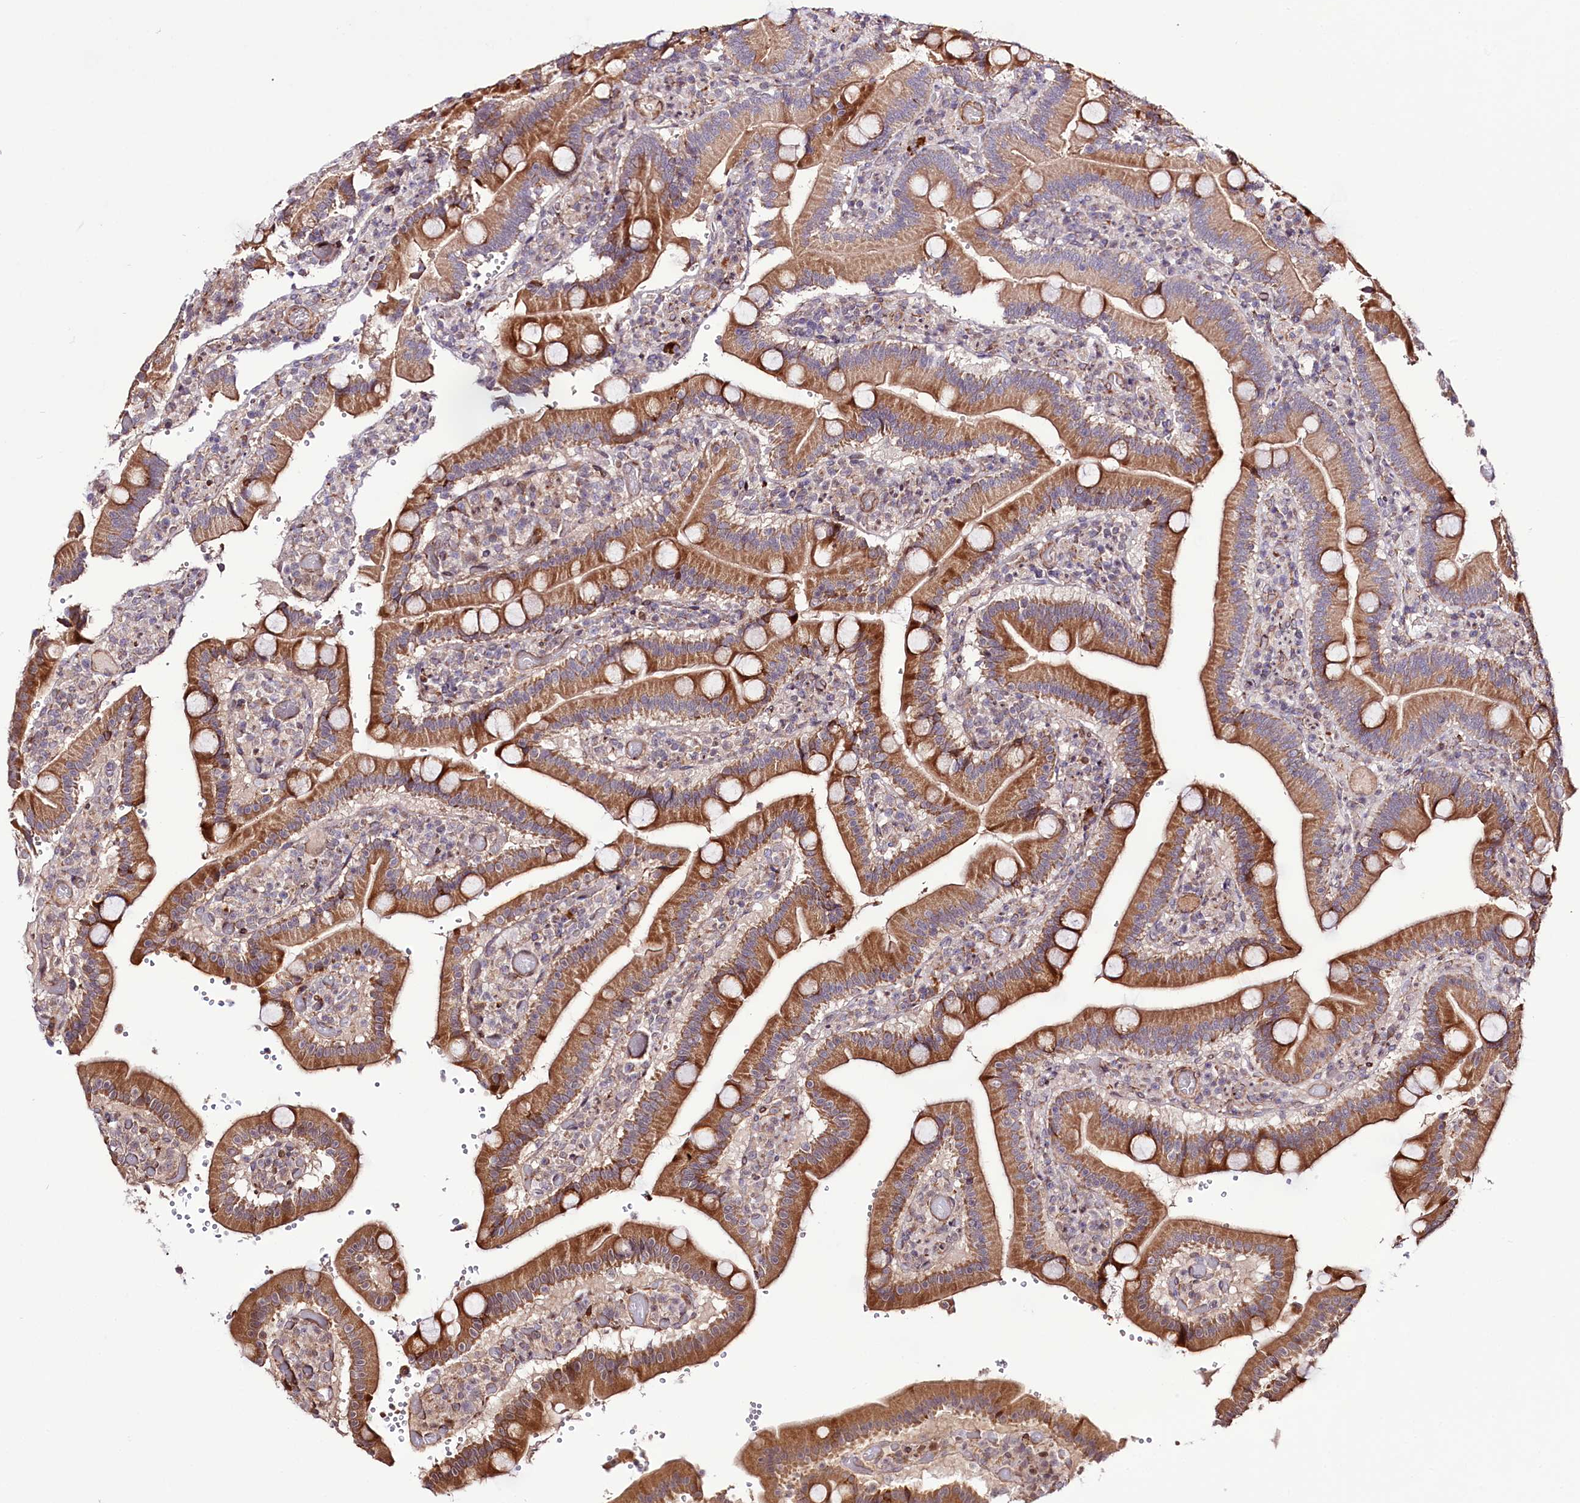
{"staining": {"intensity": "moderate", "quantity": ">75%", "location": "cytoplasmic/membranous"}, "tissue": "duodenum", "cell_type": "Glandular cells", "image_type": "normal", "snomed": [{"axis": "morphology", "description": "Normal tissue, NOS"}, {"axis": "topography", "description": "Duodenum"}], "caption": "Protein expression analysis of benign human duodenum reveals moderate cytoplasmic/membranous staining in about >75% of glandular cells. The protein is stained brown, and the nuclei are stained in blue (DAB (3,3'-diaminobenzidine) IHC with brightfield microscopy, high magnification).", "gene": "CUTC", "patient": {"sex": "female", "age": 62}}